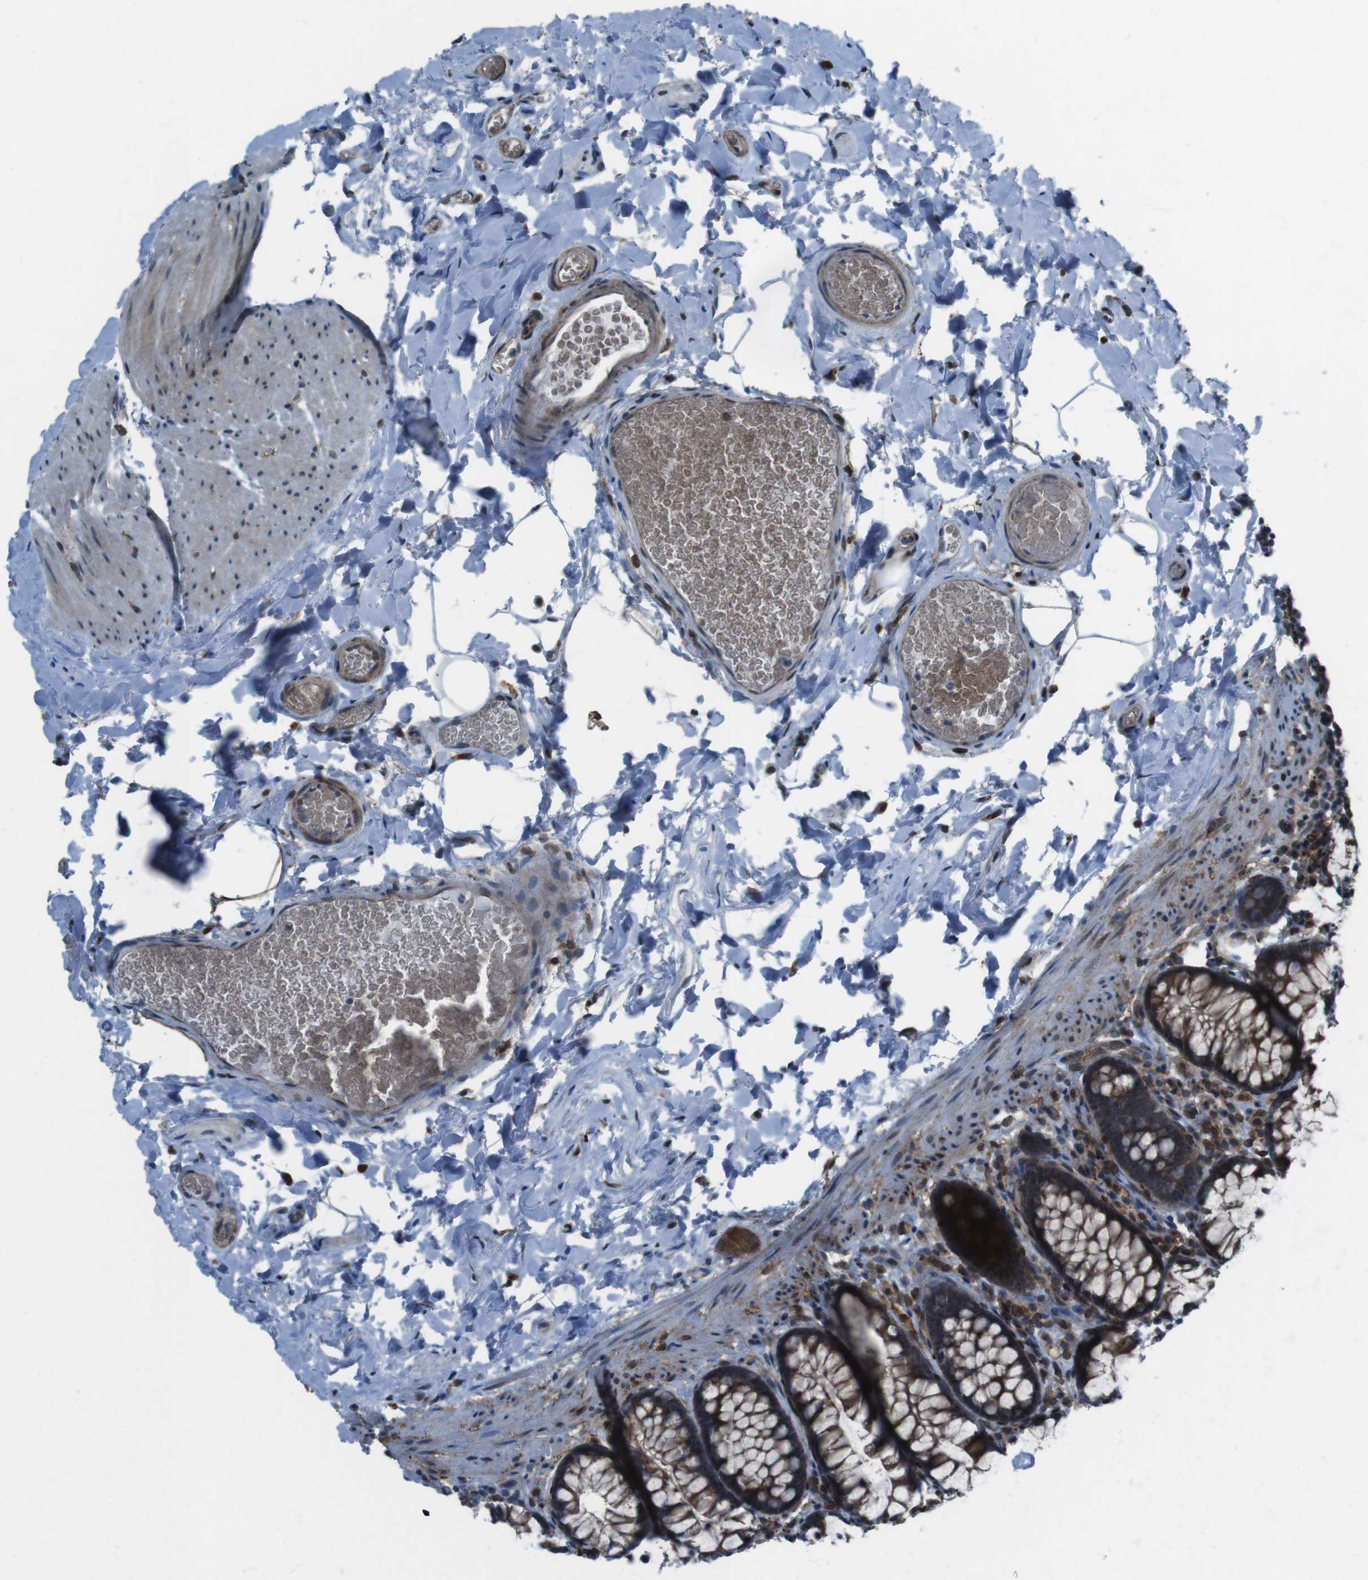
{"staining": {"intensity": "weak", "quantity": ">75%", "location": "cytoplasmic/membranous"}, "tissue": "colon", "cell_type": "Endothelial cells", "image_type": "normal", "snomed": [{"axis": "morphology", "description": "Normal tissue, NOS"}, {"axis": "topography", "description": "Colon"}], "caption": "The photomicrograph demonstrates a brown stain indicating the presence of a protein in the cytoplasmic/membranous of endothelial cells in colon. (brown staining indicates protein expression, while blue staining denotes nuclei).", "gene": "GDF10", "patient": {"sex": "female", "age": 80}}